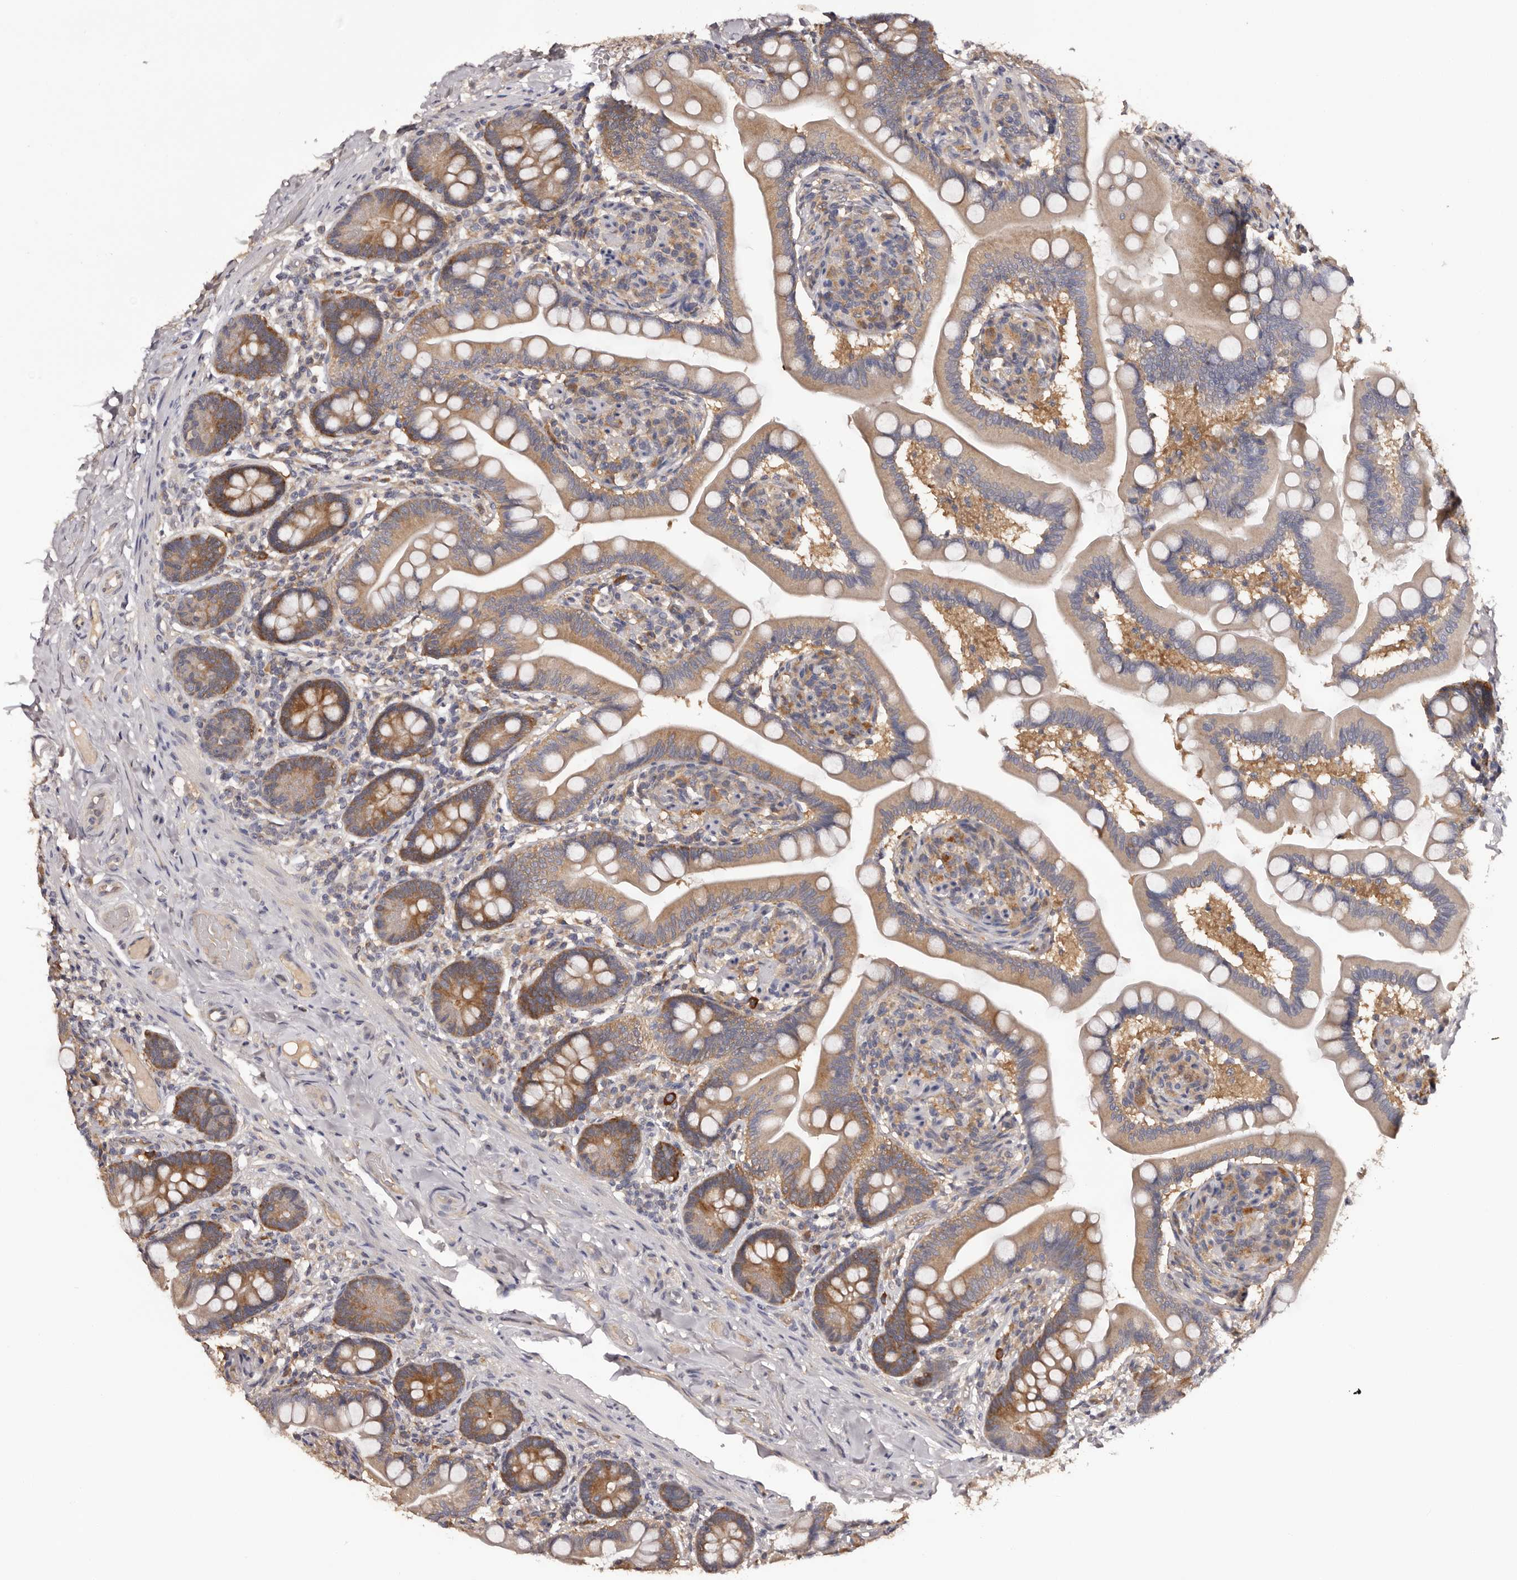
{"staining": {"intensity": "moderate", "quantity": ">75%", "location": "cytoplasmic/membranous"}, "tissue": "small intestine", "cell_type": "Glandular cells", "image_type": "normal", "snomed": [{"axis": "morphology", "description": "Normal tissue, NOS"}, {"axis": "topography", "description": "Small intestine"}], "caption": "This is an image of immunohistochemistry staining of unremarkable small intestine, which shows moderate expression in the cytoplasmic/membranous of glandular cells.", "gene": "LTV1", "patient": {"sex": "female", "age": 64}}